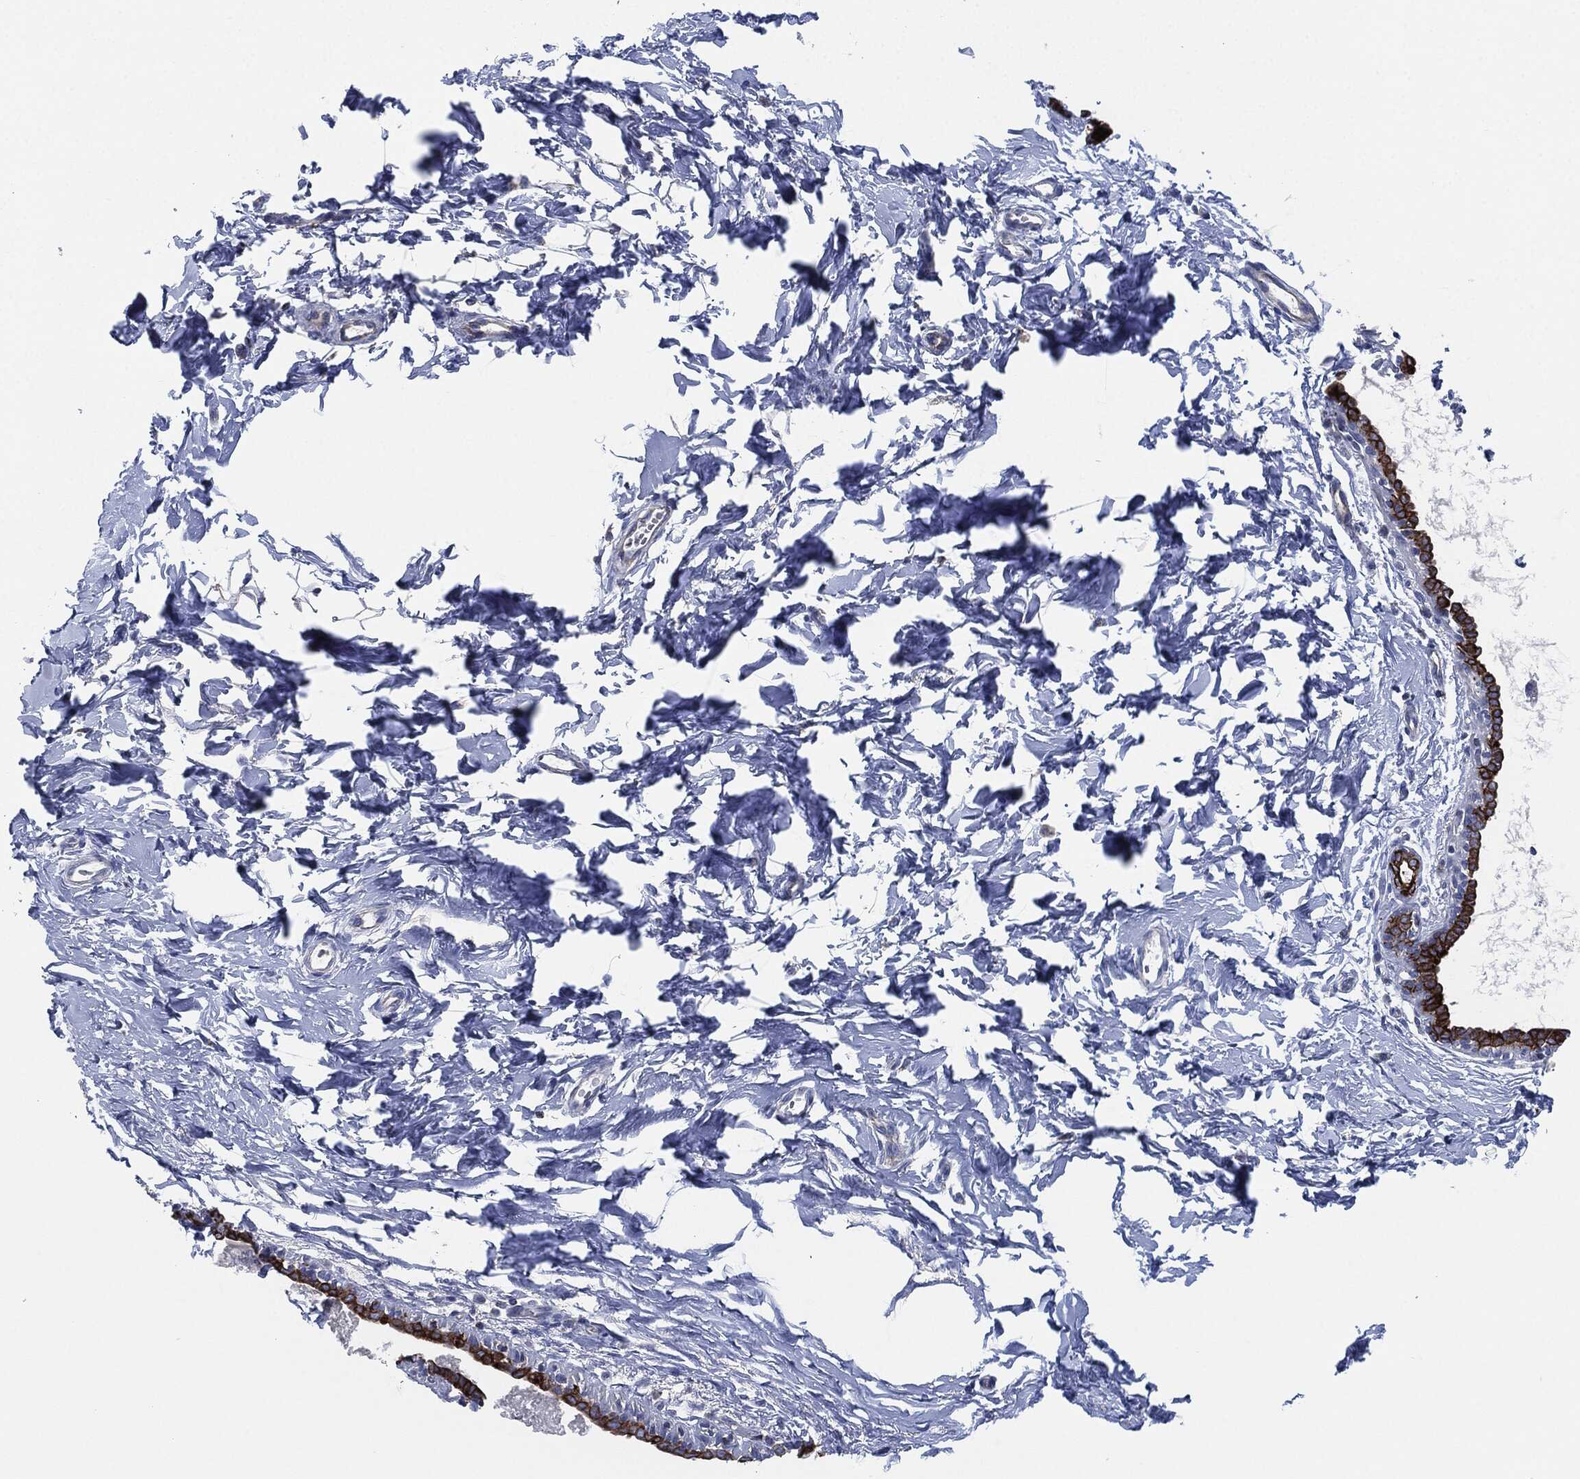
{"staining": {"intensity": "negative", "quantity": "none", "location": "none"}, "tissue": "breast", "cell_type": "Adipocytes", "image_type": "normal", "snomed": [{"axis": "morphology", "description": "Normal tissue, NOS"}, {"axis": "topography", "description": "Breast"}], "caption": "Immunohistochemistry (IHC) of unremarkable human breast demonstrates no positivity in adipocytes.", "gene": "SHROOM2", "patient": {"sex": "female", "age": 37}}